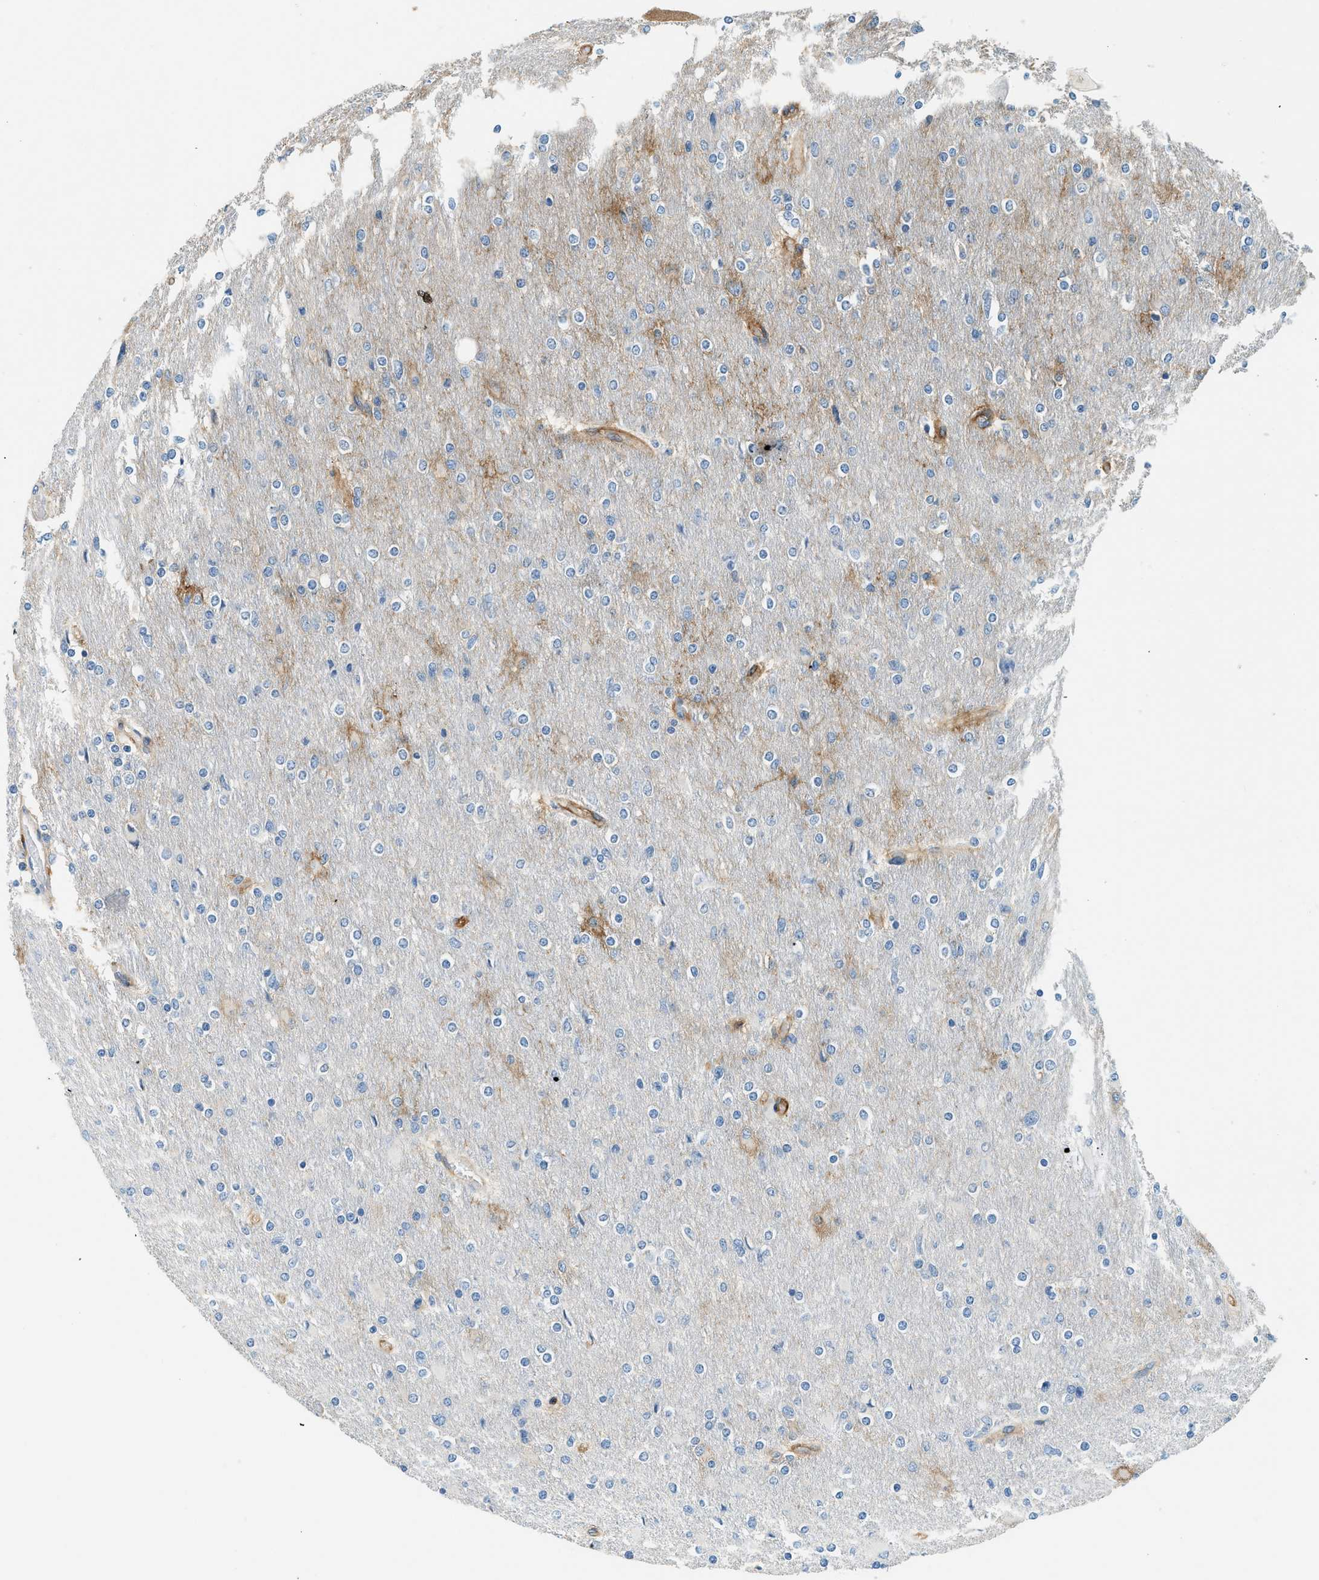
{"staining": {"intensity": "negative", "quantity": "none", "location": "none"}, "tissue": "glioma", "cell_type": "Tumor cells", "image_type": "cancer", "snomed": [{"axis": "morphology", "description": "Glioma, malignant, High grade"}, {"axis": "topography", "description": "Cerebral cortex"}], "caption": "Immunohistochemical staining of human glioma displays no significant positivity in tumor cells.", "gene": "ZNF367", "patient": {"sex": "female", "age": 36}}